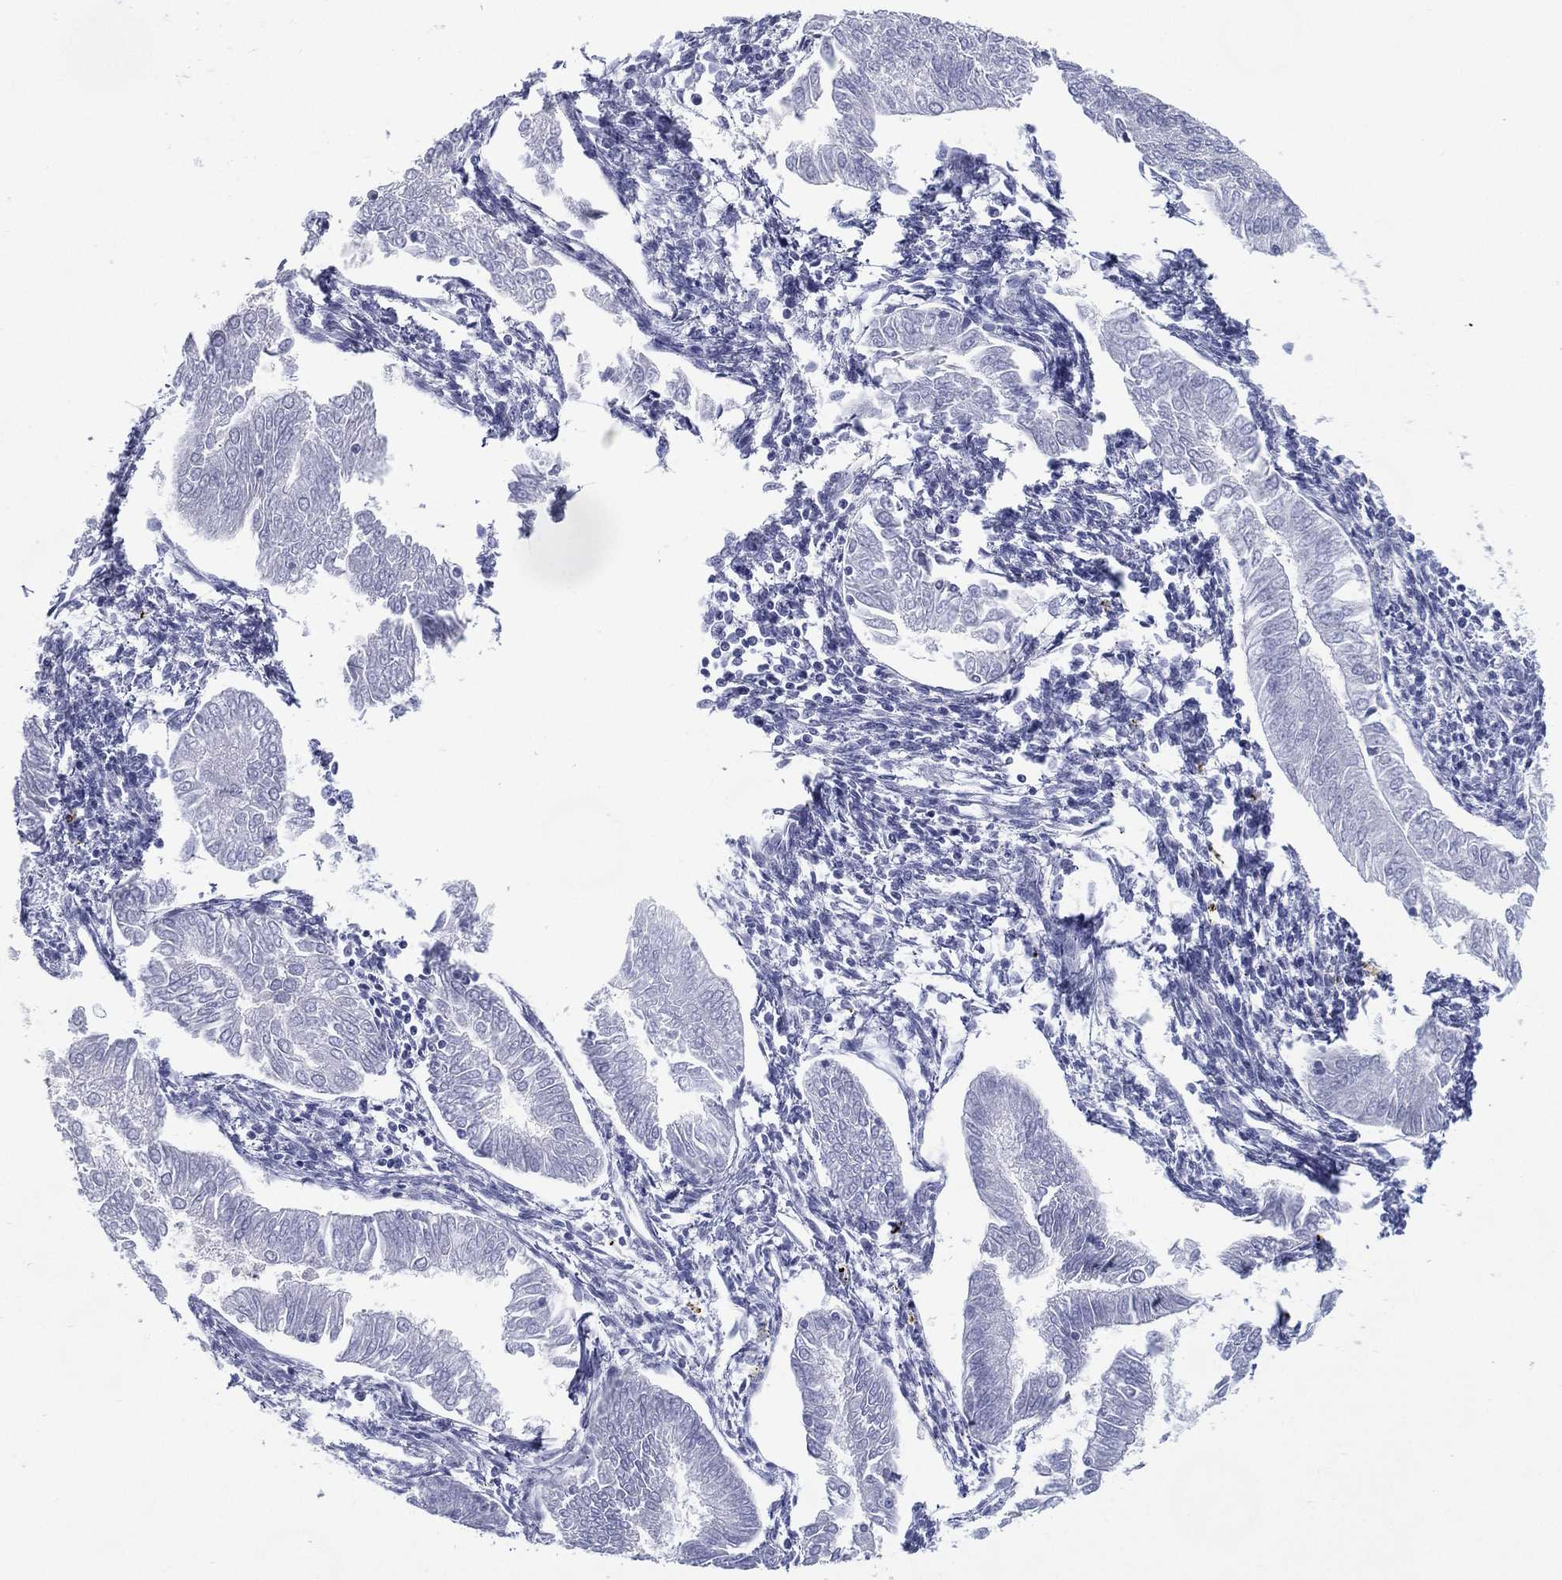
{"staining": {"intensity": "negative", "quantity": "none", "location": "none"}, "tissue": "endometrial cancer", "cell_type": "Tumor cells", "image_type": "cancer", "snomed": [{"axis": "morphology", "description": "Adenocarcinoma, NOS"}, {"axis": "topography", "description": "Endometrium"}], "caption": "The IHC histopathology image has no significant positivity in tumor cells of adenocarcinoma (endometrial) tissue. Brightfield microscopy of immunohistochemistry (IHC) stained with DAB (brown) and hematoxylin (blue), captured at high magnification.", "gene": "C19orf18", "patient": {"sex": "female", "age": 53}}